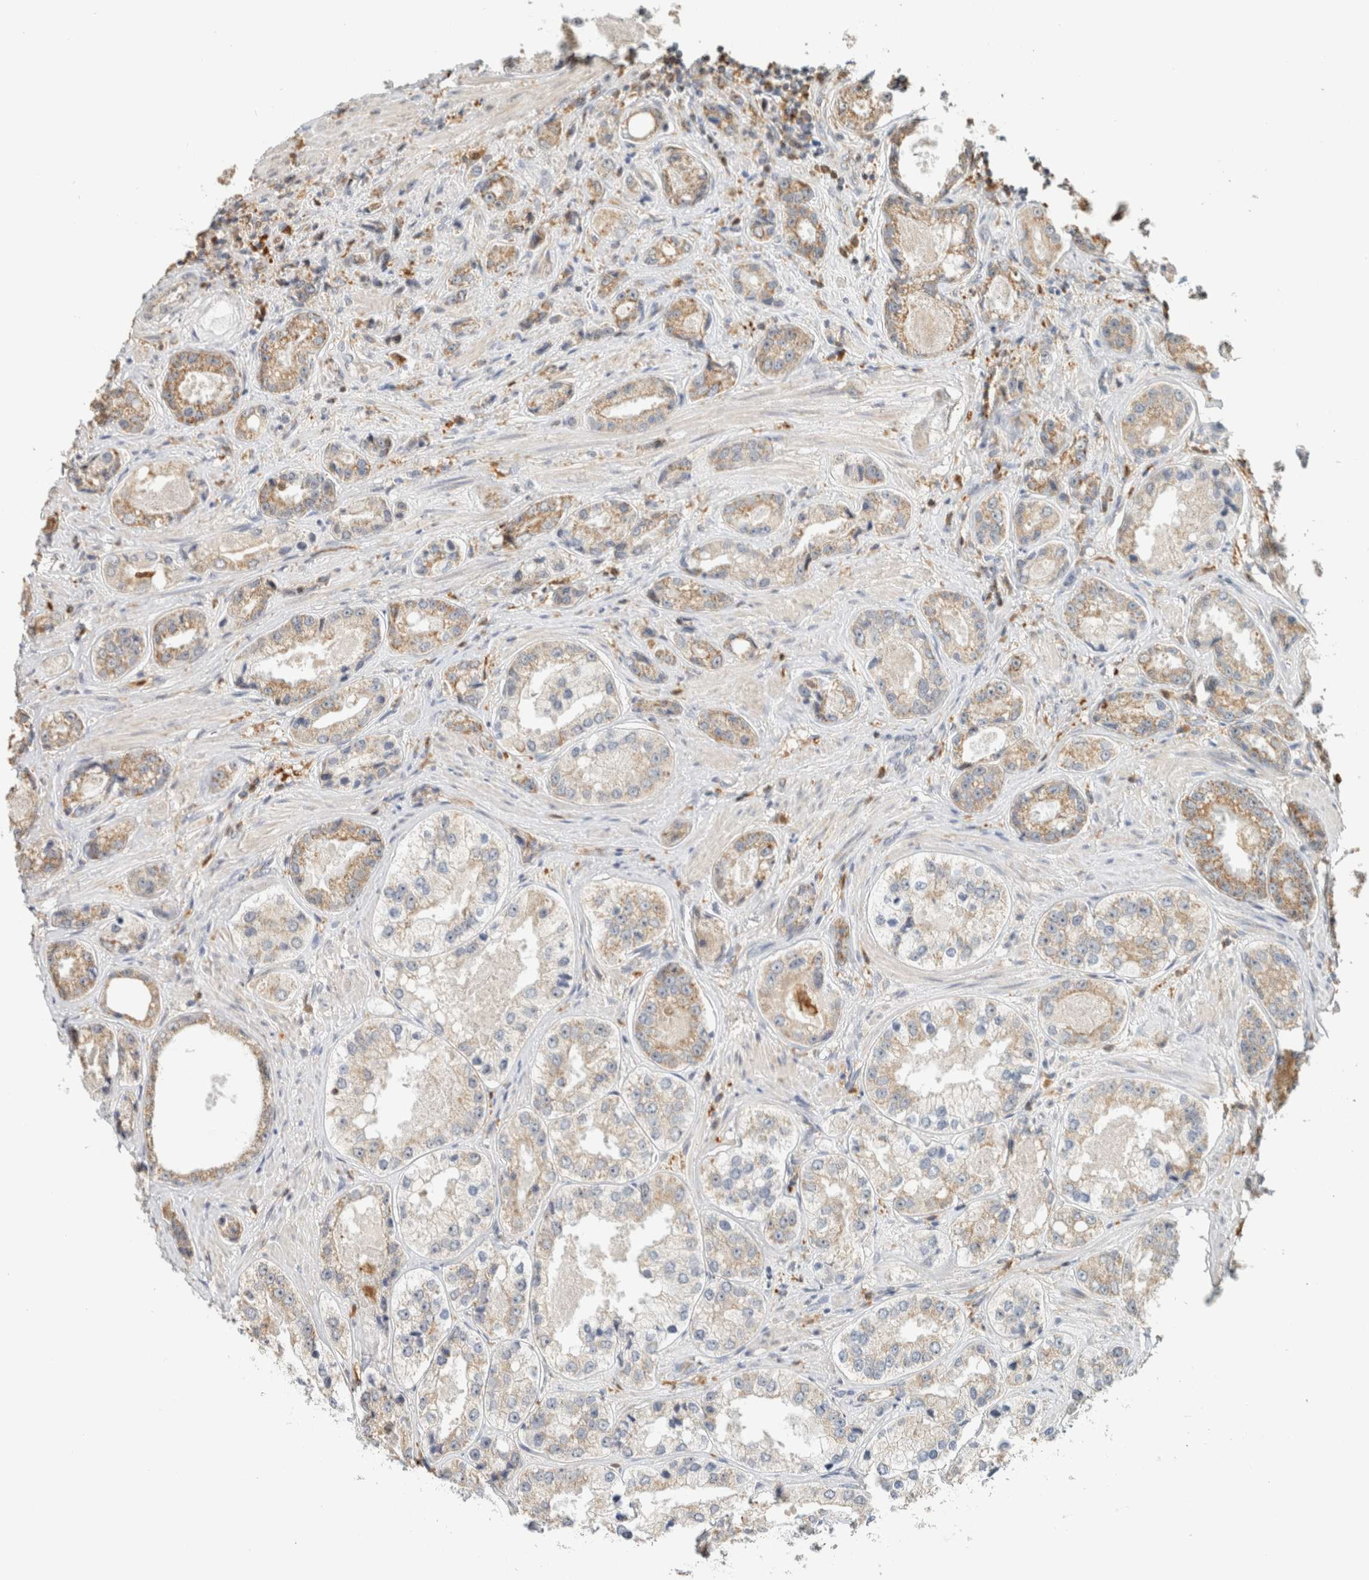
{"staining": {"intensity": "moderate", "quantity": "25%-75%", "location": "cytoplasmic/membranous"}, "tissue": "prostate cancer", "cell_type": "Tumor cells", "image_type": "cancer", "snomed": [{"axis": "morphology", "description": "Adenocarcinoma, High grade"}, {"axis": "topography", "description": "Prostate"}], "caption": "High-grade adenocarcinoma (prostate) tissue demonstrates moderate cytoplasmic/membranous positivity in about 25%-75% of tumor cells", "gene": "CAPG", "patient": {"sex": "male", "age": 61}}